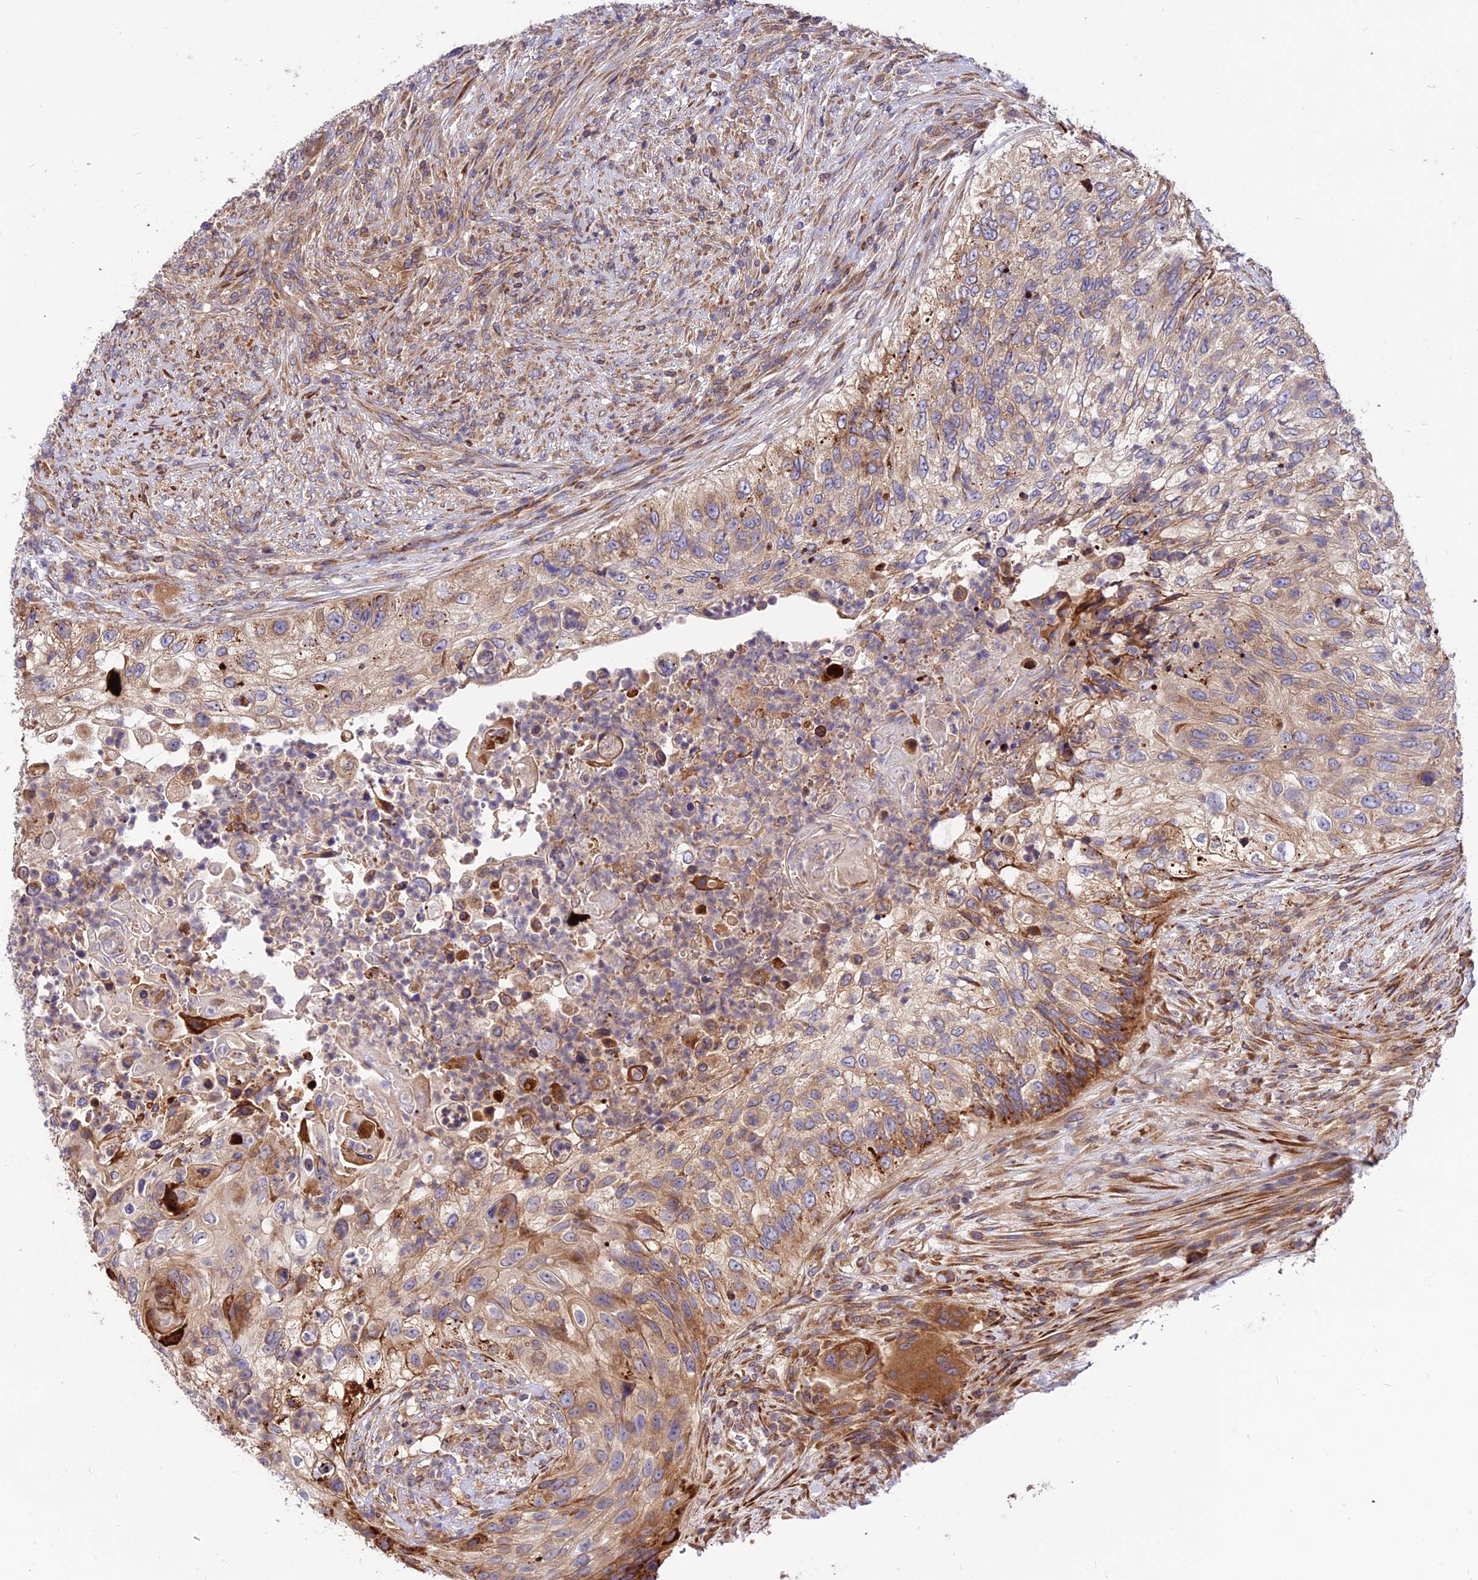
{"staining": {"intensity": "moderate", "quantity": ">75%", "location": "cytoplasmic/membranous"}, "tissue": "urothelial cancer", "cell_type": "Tumor cells", "image_type": "cancer", "snomed": [{"axis": "morphology", "description": "Urothelial carcinoma, High grade"}, {"axis": "topography", "description": "Urinary bladder"}], "caption": "Human urothelial cancer stained with a protein marker demonstrates moderate staining in tumor cells.", "gene": "ROCK1", "patient": {"sex": "female", "age": 60}}